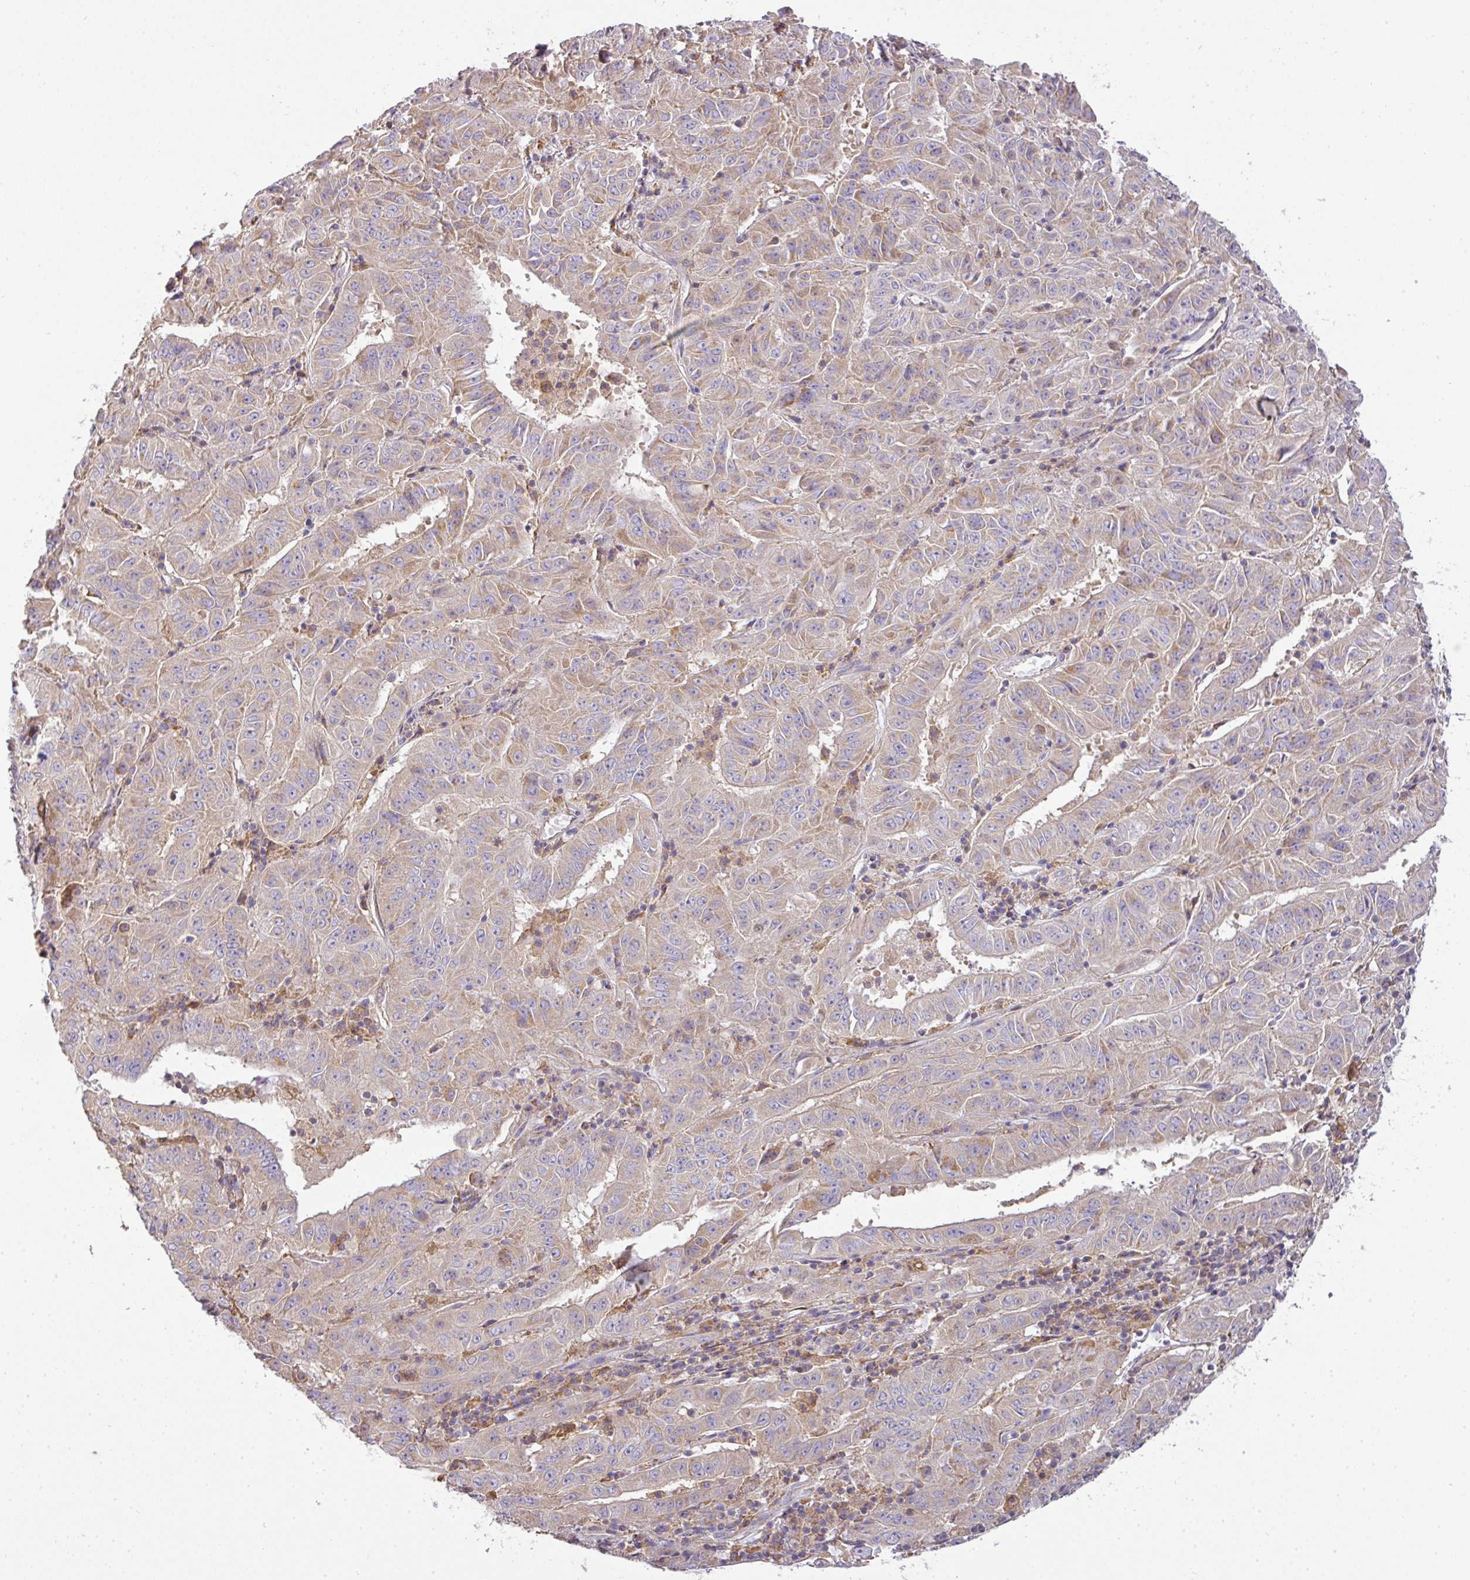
{"staining": {"intensity": "weak", "quantity": "25%-75%", "location": "cytoplasmic/membranous"}, "tissue": "pancreatic cancer", "cell_type": "Tumor cells", "image_type": "cancer", "snomed": [{"axis": "morphology", "description": "Adenocarcinoma, NOS"}, {"axis": "topography", "description": "Pancreas"}], "caption": "IHC histopathology image of neoplastic tissue: human pancreatic cancer (adenocarcinoma) stained using immunohistochemistry exhibits low levels of weak protein expression localized specifically in the cytoplasmic/membranous of tumor cells, appearing as a cytoplasmic/membranous brown color.", "gene": "ZNF211", "patient": {"sex": "male", "age": 63}}